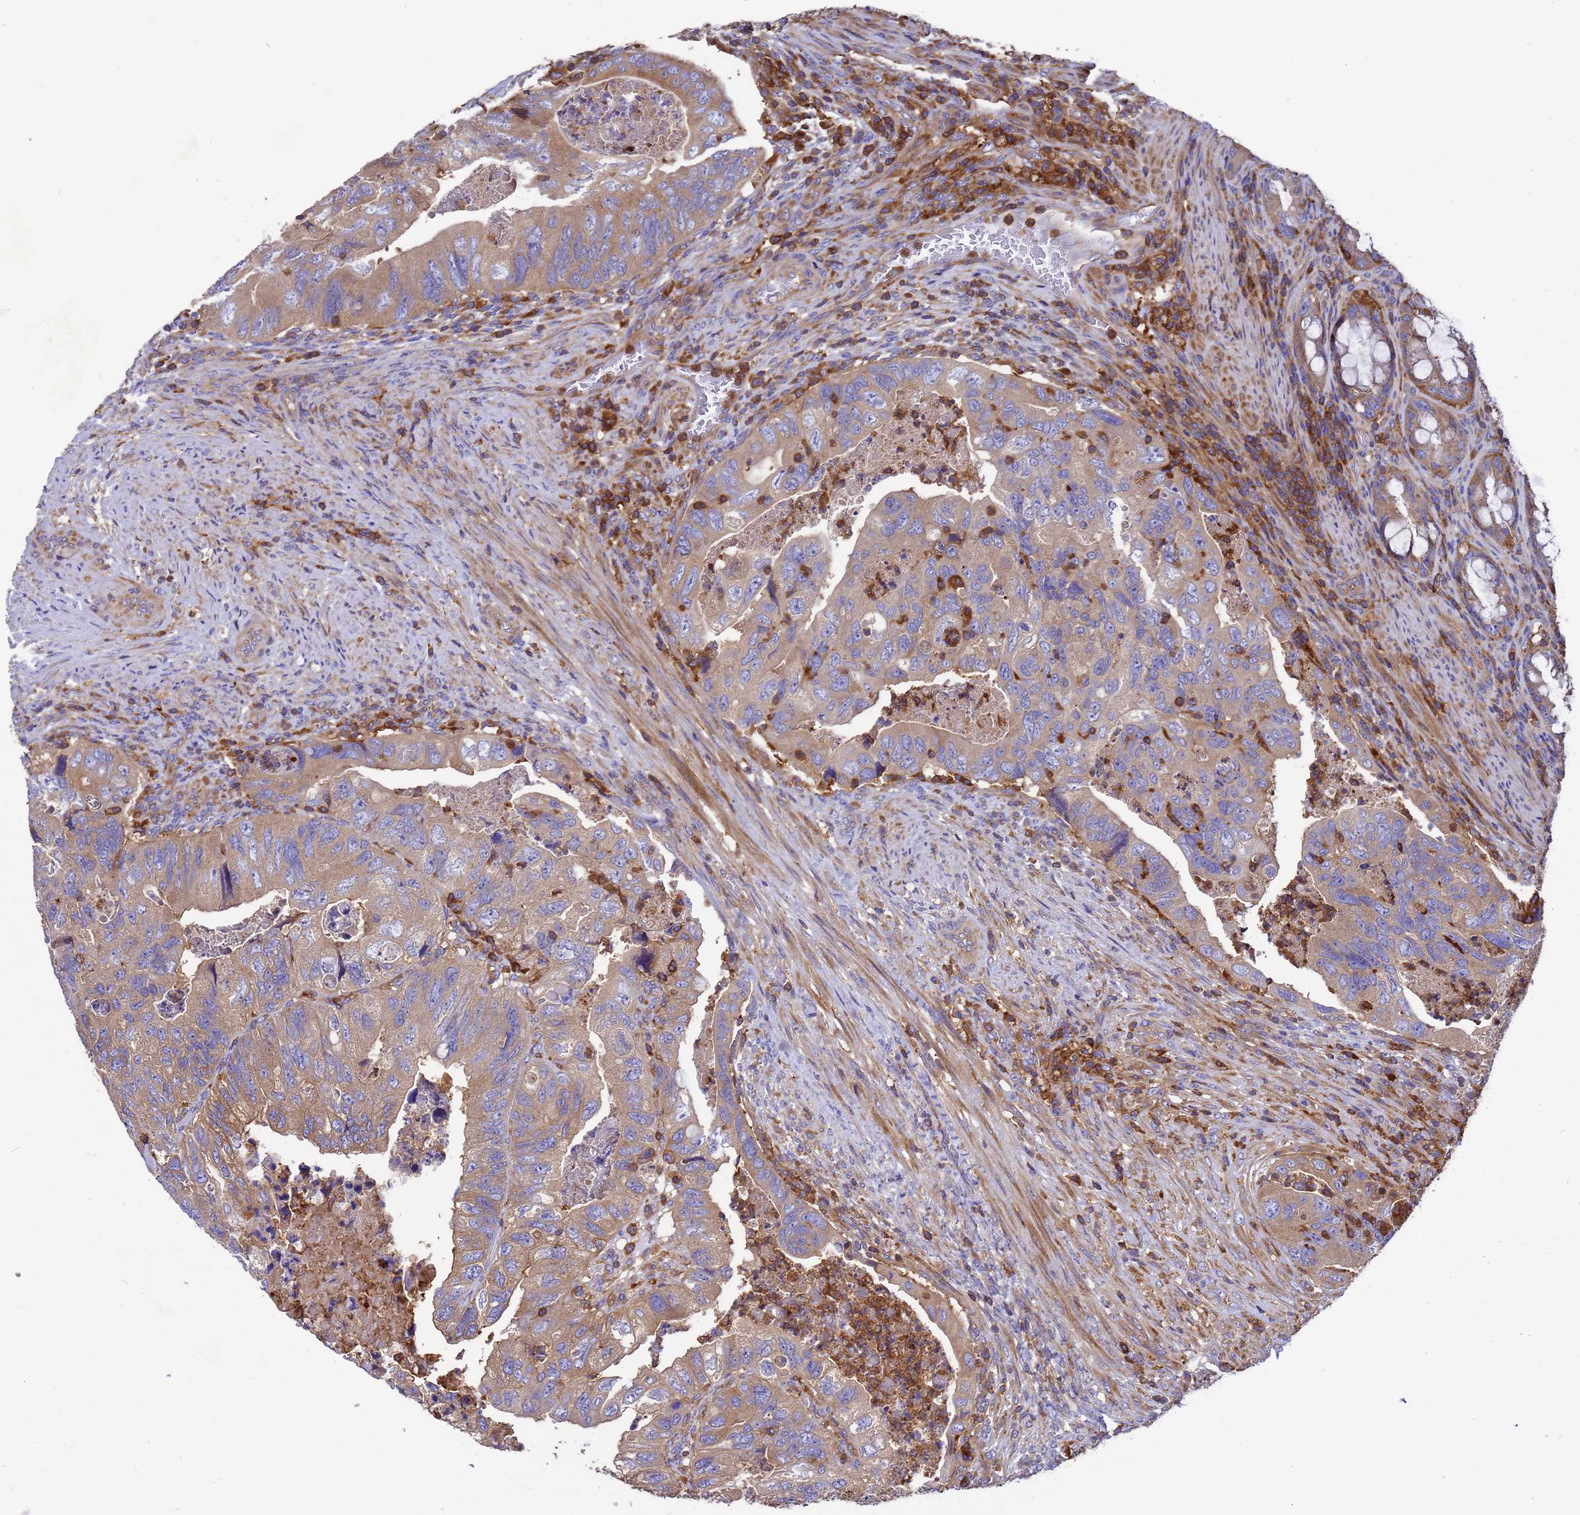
{"staining": {"intensity": "weak", "quantity": "25%-75%", "location": "cytoplasmic/membranous"}, "tissue": "colorectal cancer", "cell_type": "Tumor cells", "image_type": "cancer", "snomed": [{"axis": "morphology", "description": "Adenocarcinoma, NOS"}, {"axis": "topography", "description": "Rectum"}], "caption": "Colorectal adenocarcinoma tissue exhibits weak cytoplasmic/membranous staining in approximately 25%-75% of tumor cells", "gene": "ZNF235", "patient": {"sex": "male", "age": 63}}